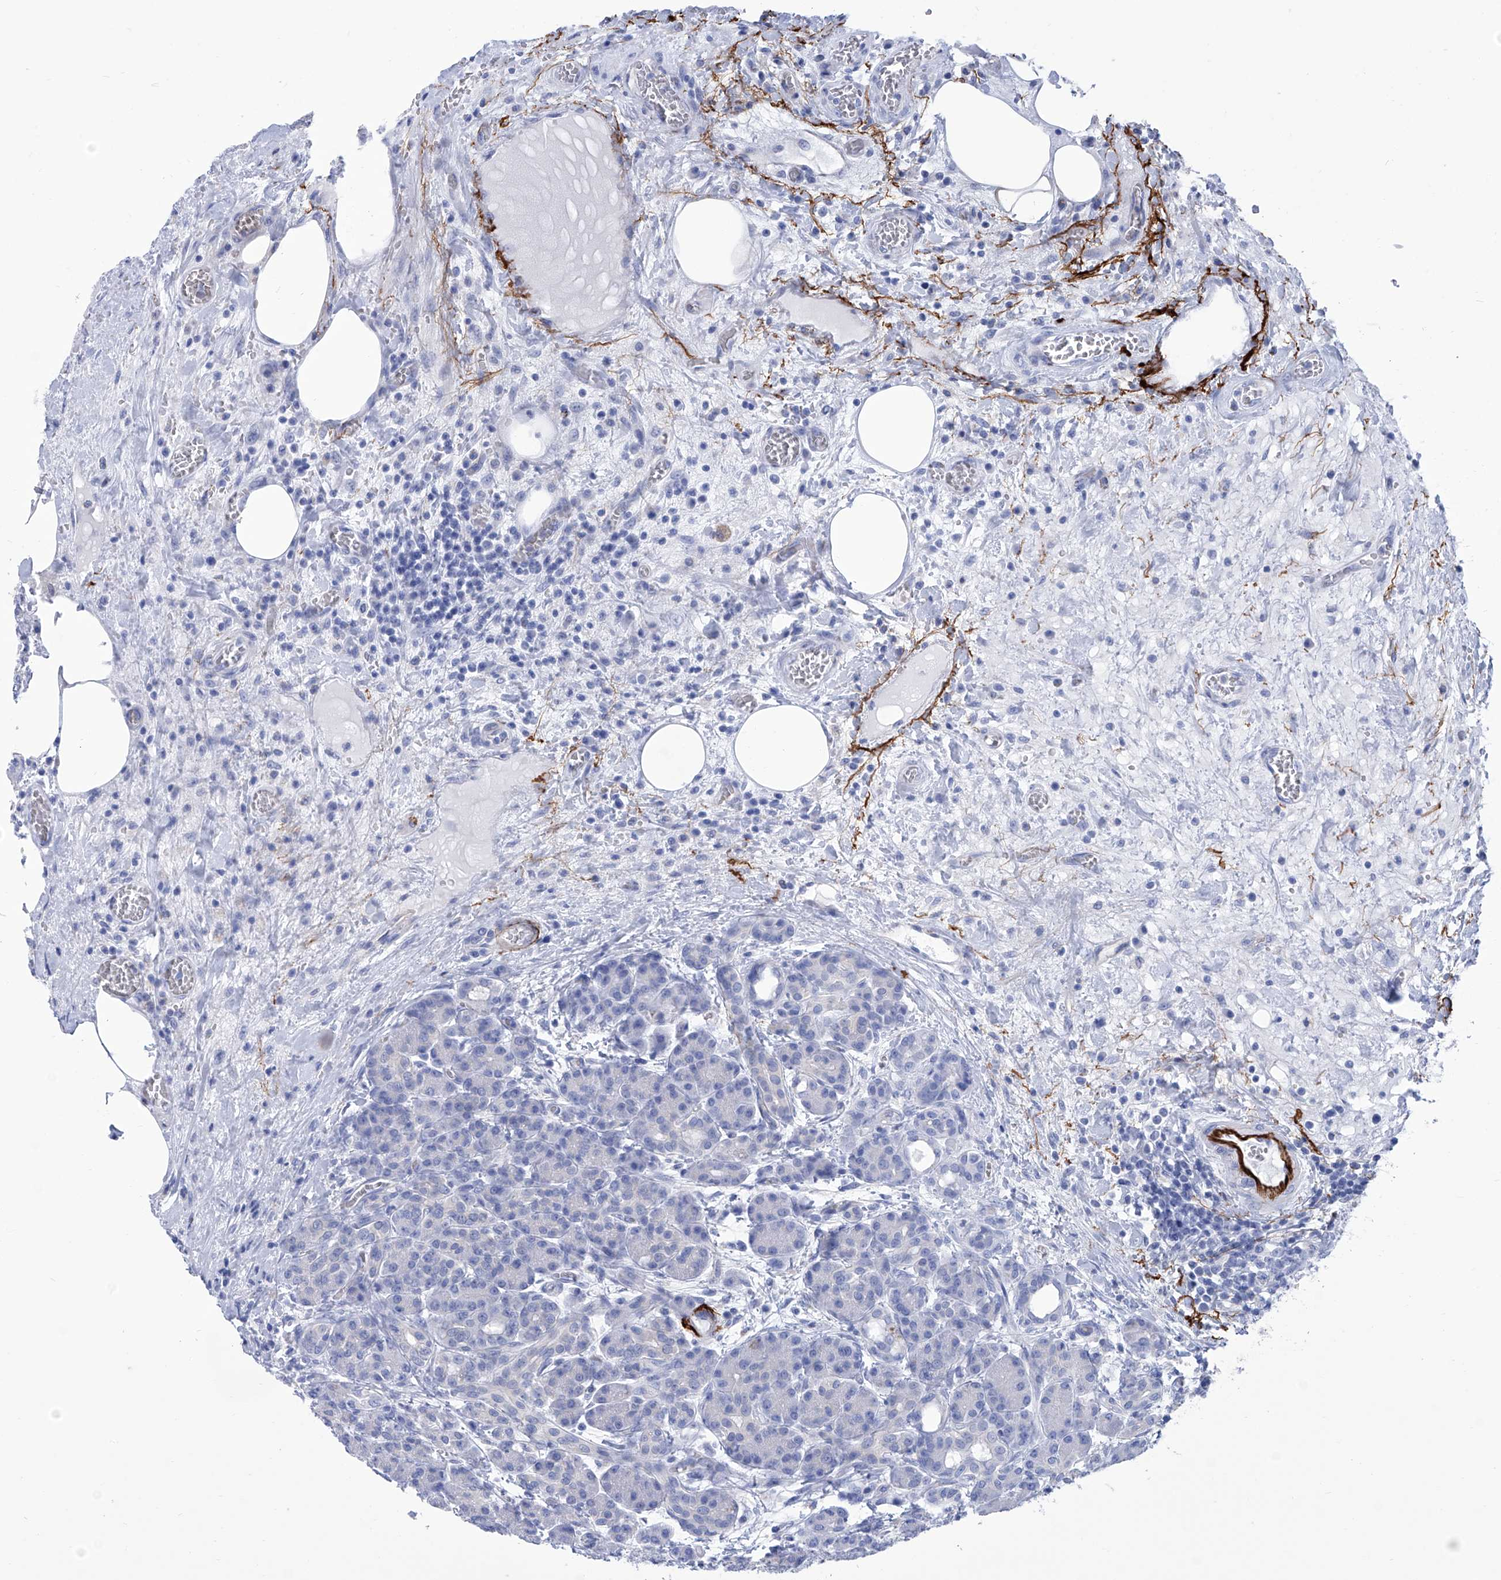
{"staining": {"intensity": "negative", "quantity": "none", "location": "none"}, "tissue": "pancreas", "cell_type": "Exocrine glandular cells", "image_type": "normal", "snomed": [{"axis": "morphology", "description": "Normal tissue, NOS"}, {"axis": "topography", "description": "Pancreas"}], "caption": "Photomicrograph shows no significant protein positivity in exocrine glandular cells of benign pancreas. Nuclei are stained in blue.", "gene": "SMS", "patient": {"sex": "male", "age": 63}}